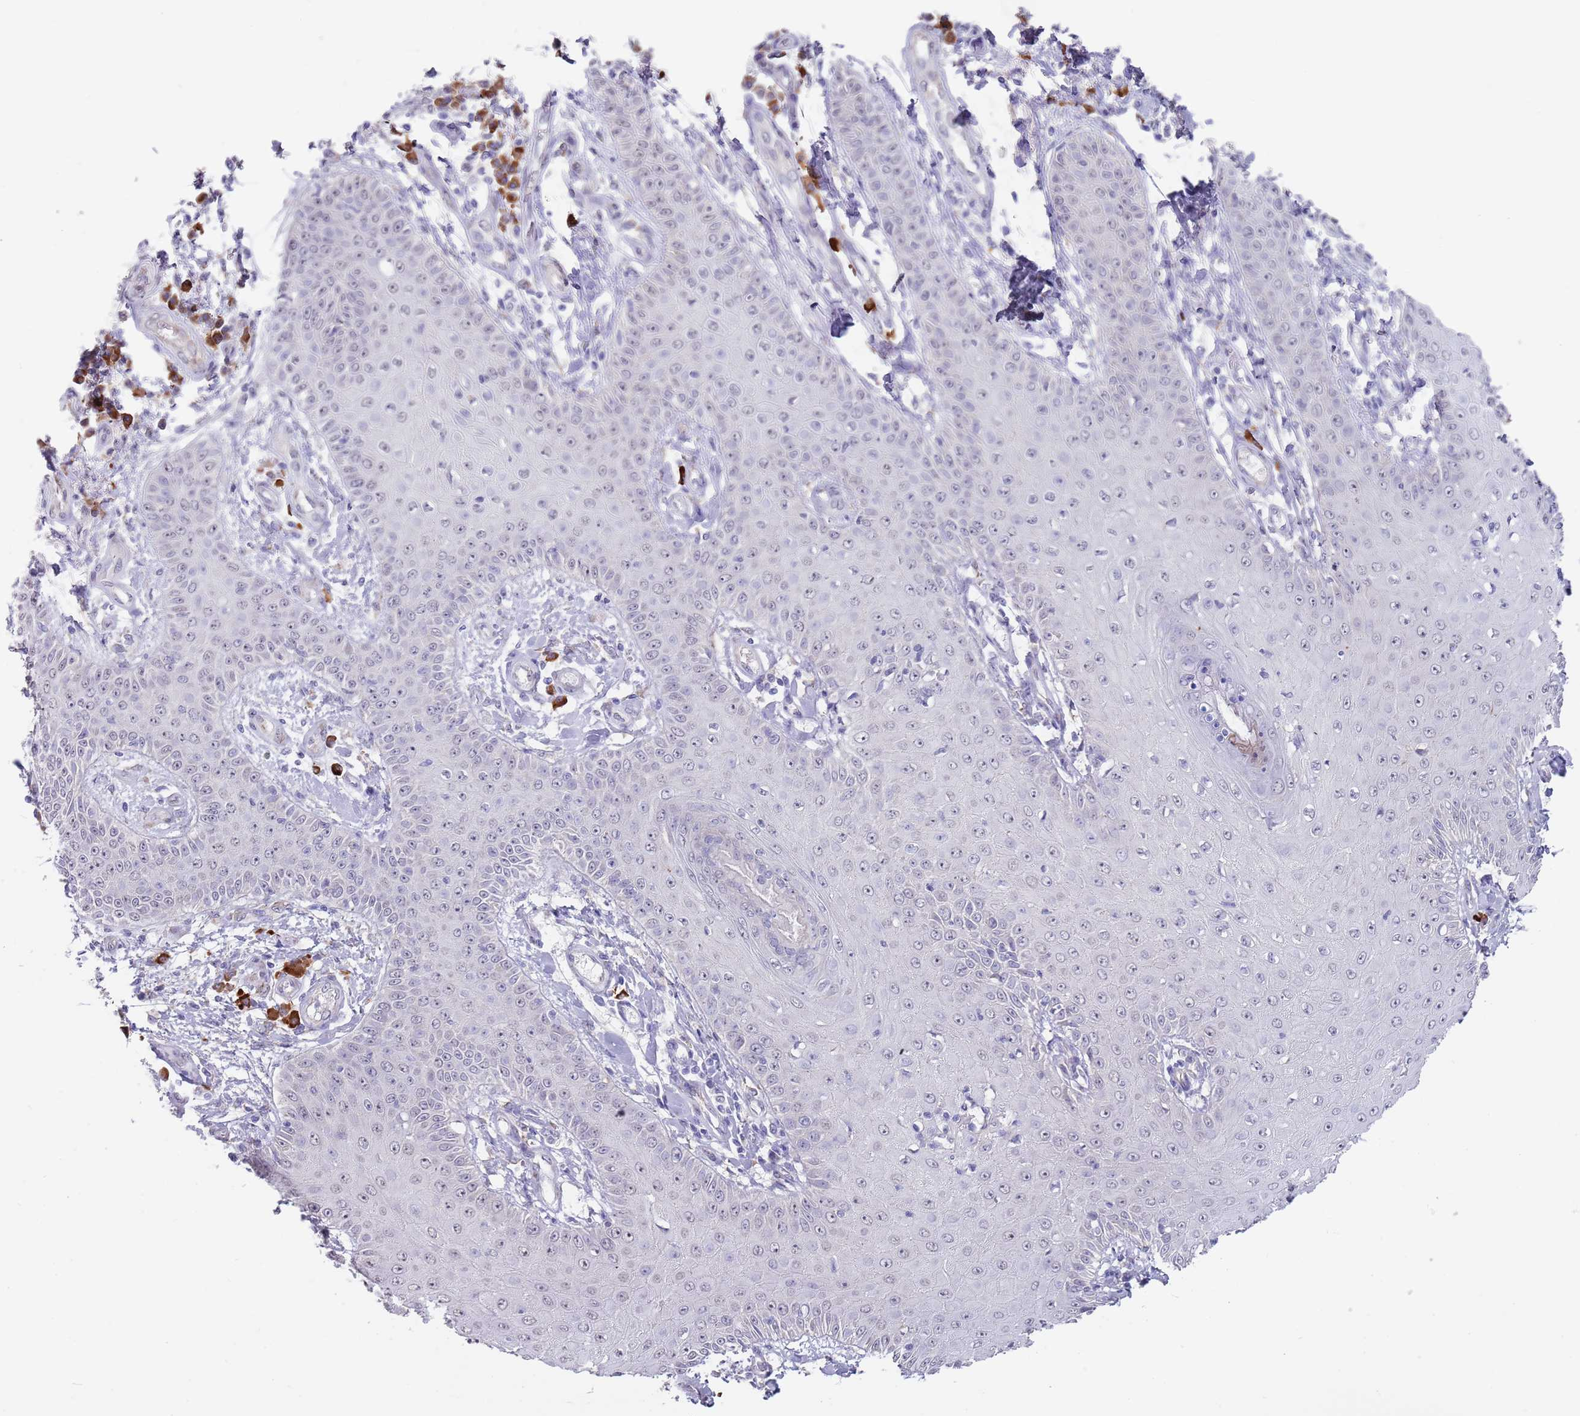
{"staining": {"intensity": "negative", "quantity": "none", "location": "none"}, "tissue": "skin cancer", "cell_type": "Tumor cells", "image_type": "cancer", "snomed": [{"axis": "morphology", "description": "Squamous cell carcinoma, NOS"}, {"axis": "topography", "description": "Skin"}], "caption": "Tumor cells show no significant expression in skin cancer. (IHC, brightfield microscopy, high magnification).", "gene": "TNRC6C", "patient": {"sex": "male", "age": 70}}